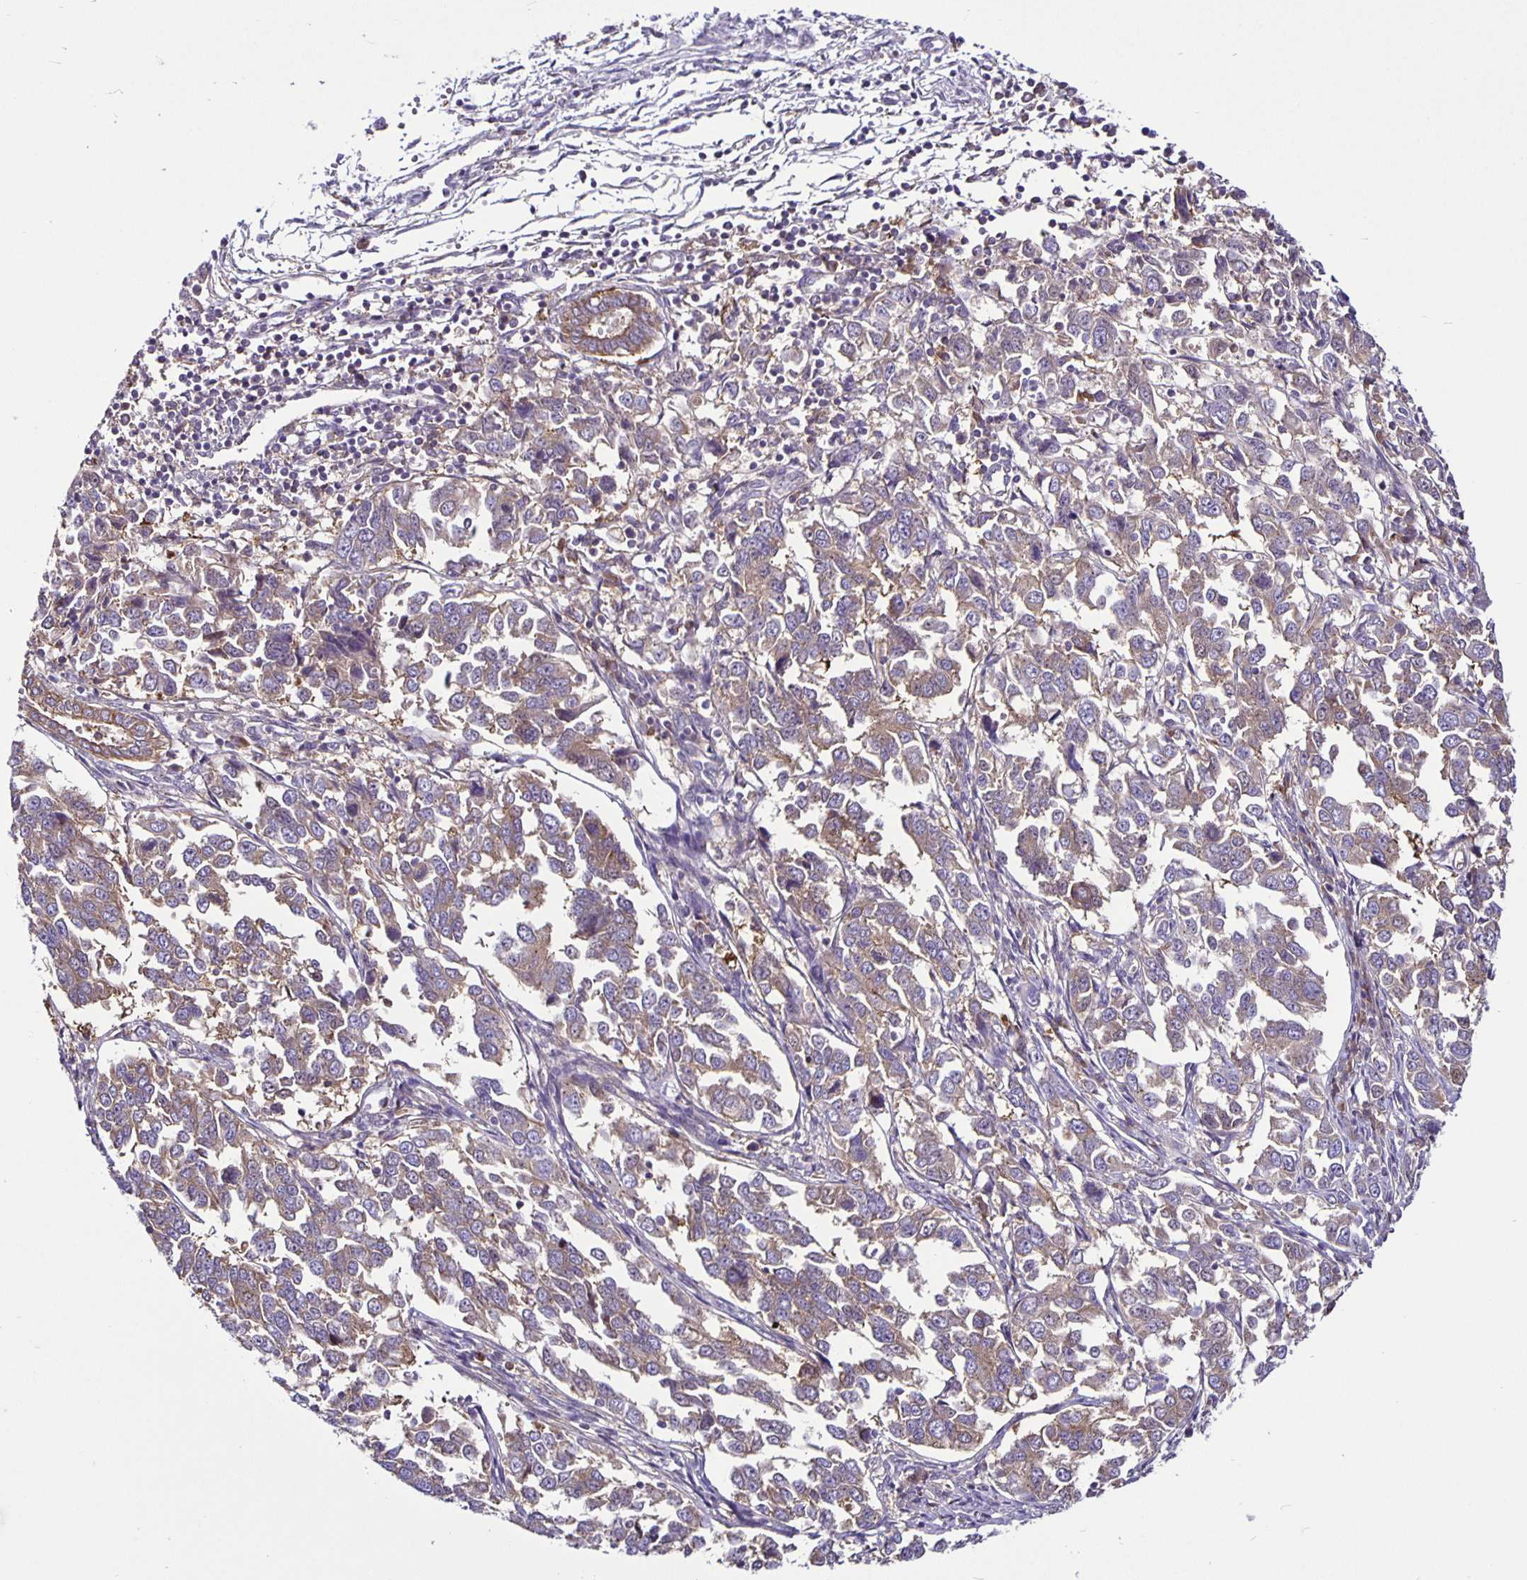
{"staining": {"intensity": "weak", "quantity": "25%-75%", "location": "cytoplasmic/membranous"}, "tissue": "endometrial cancer", "cell_type": "Tumor cells", "image_type": "cancer", "snomed": [{"axis": "morphology", "description": "Adenocarcinoma, NOS"}, {"axis": "topography", "description": "Endometrium"}], "caption": "Immunohistochemical staining of endometrial cancer (adenocarcinoma) displays low levels of weak cytoplasmic/membranous staining in approximately 25%-75% of tumor cells.", "gene": "SNX5", "patient": {"sex": "female", "age": 43}}